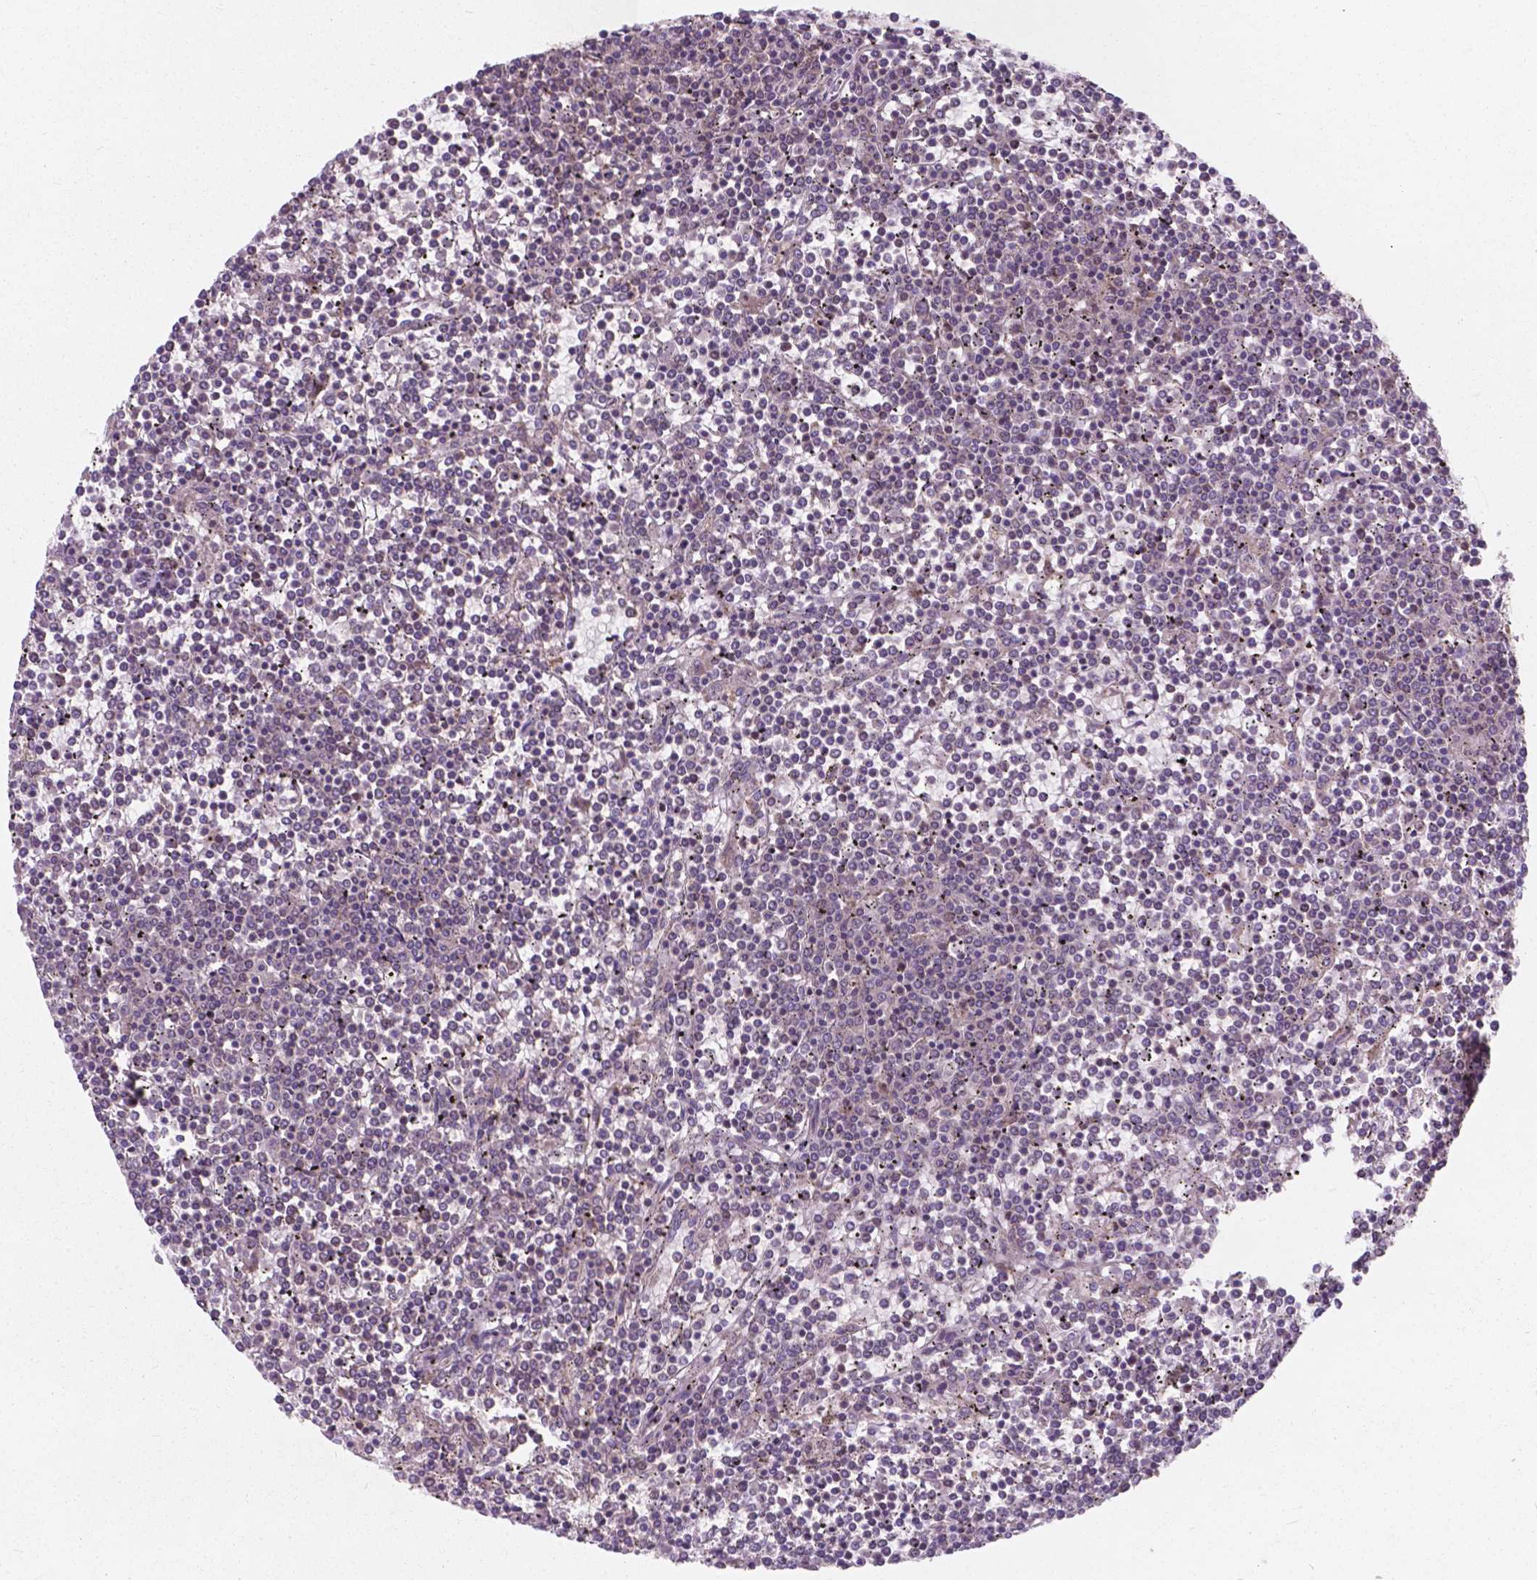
{"staining": {"intensity": "negative", "quantity": "none", "location": "none"}, "tissue": "lymphoma", "cell_type": "Tumor cells", "image_type": "cancer", "snomed": [{"axis": "morphology", "description": "Malignant lymphoma, non-Hodgkin's type, Low grade"}, {"axis": "topography", "description": "Spleen"}], "caption": "Immunohistochemistry histopathology image of human malignant lymphoma, non-Hodgkin's type (low-grade) stained for a protein (brown), which exhibits no expression in tumor cells.", "gene": "MRPL33", "patient": {"sex": "female", "age": 19}}